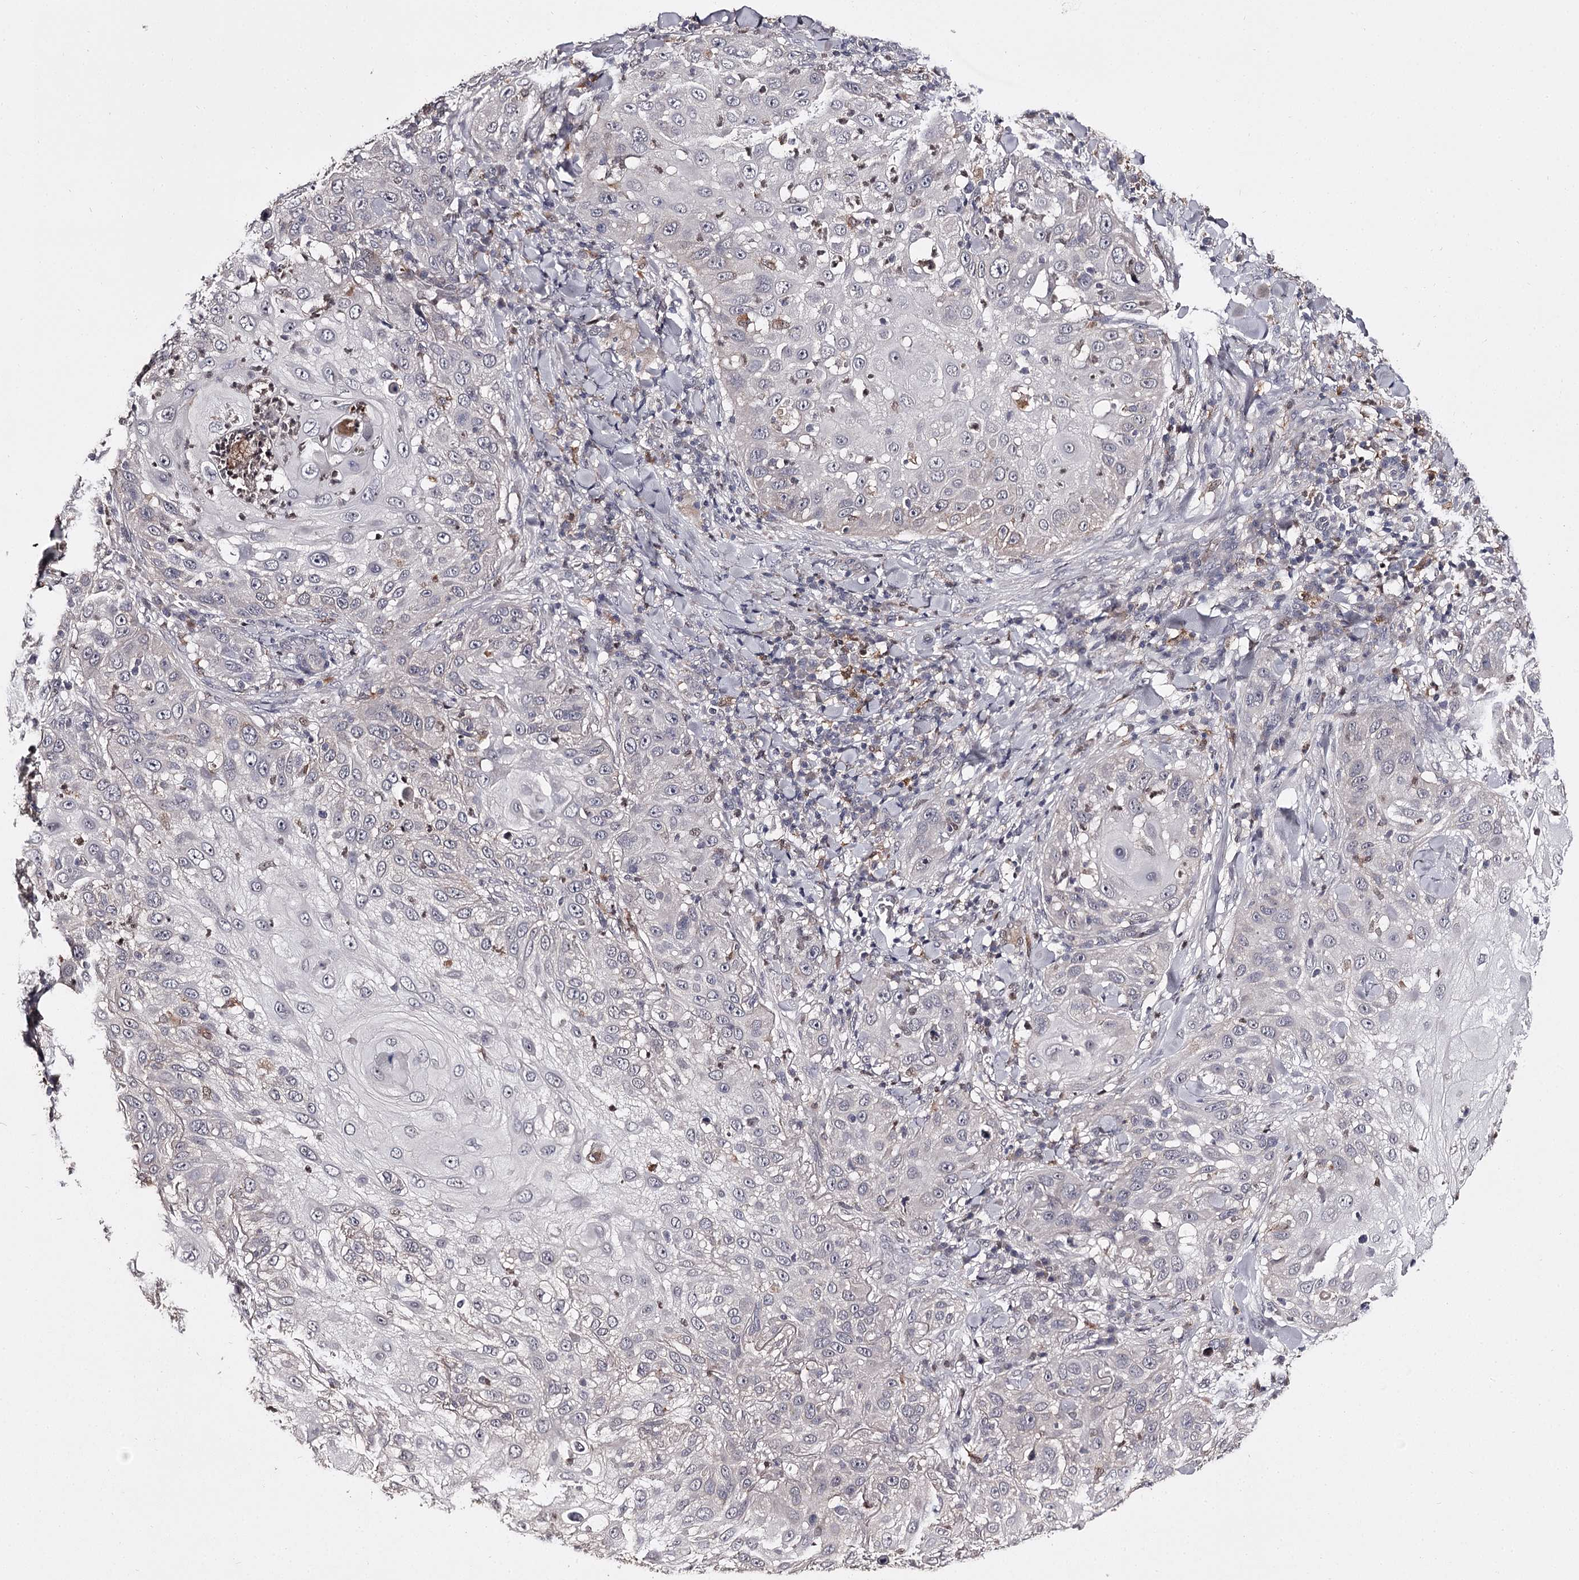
{"staining": {"intensity": "negative", "quantity": "none", "location": "none"}, "tissue": "skin cancer", "cell_type": "Tumor cells", "image_type": "cancer", "snomed": [{"axis": "morphology", "description": "Squamous cell carcinoma, NOS"}, {"axis": "topography", "description": "Skin"}], "caption": "DAB (3,3'-diaminobenzidine) immunohistochemical staining of squamous cell carcinoma (skin) exhibits no significant expression in tumor cells.", "gene": "SLC32A1", "patient": {"sex": "female", "age": 44}}